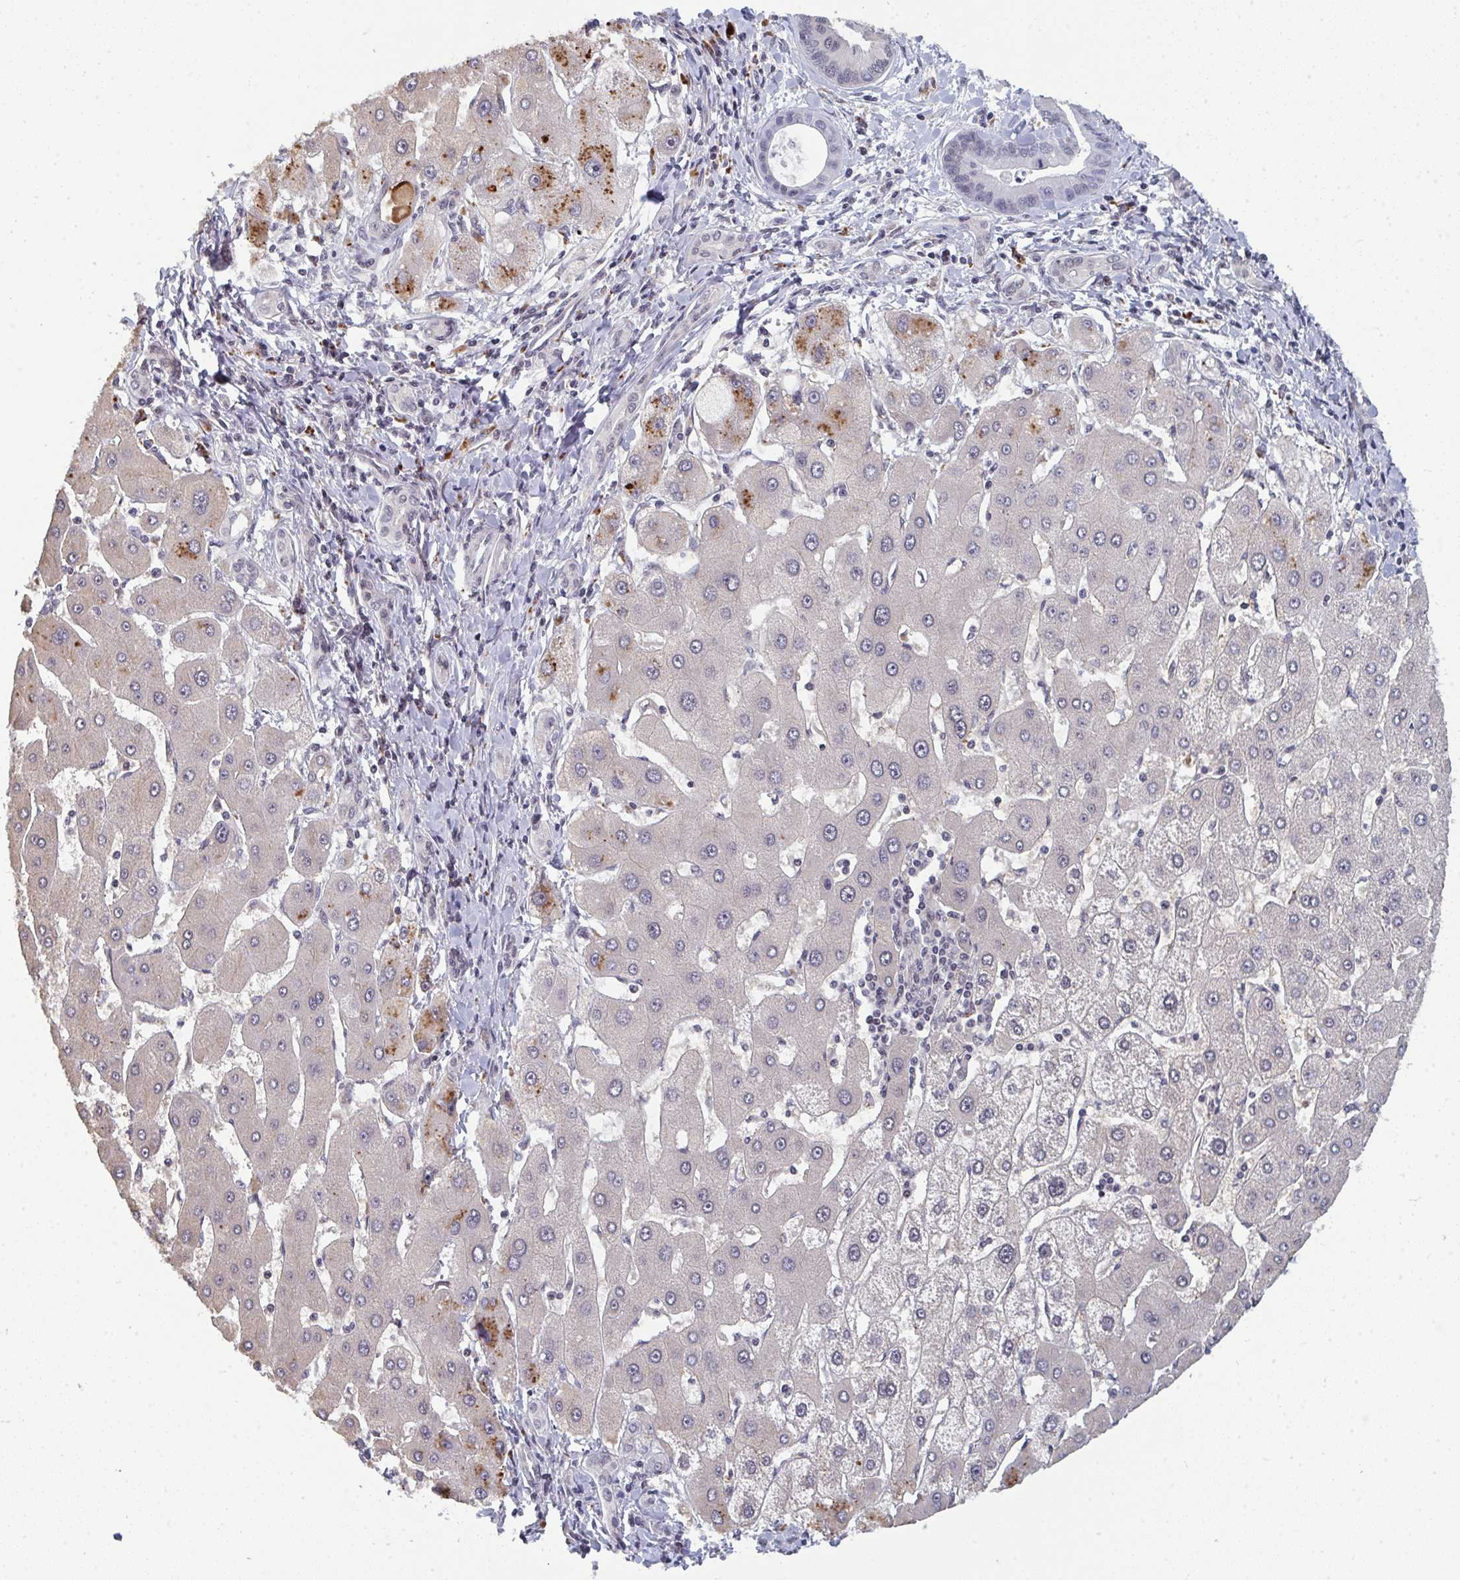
{"staining": {"intensity": "negative", "quantity": "none", "location": "none"}, "tissue": "liver cancer", "cell_type": "Tumor cells", "image_type": "cancer", "snomed": [{"axis": "morphology", "description": "Cholangiocarcinoma"}, {"axis": "topography", "description": "Liver"}], "caption": "IHC of cholangiocarcinoma (liver) exhibits no staining in tumor cells.", "gene": "ATF1", "patient": {"sex": "male", "age": 66}}